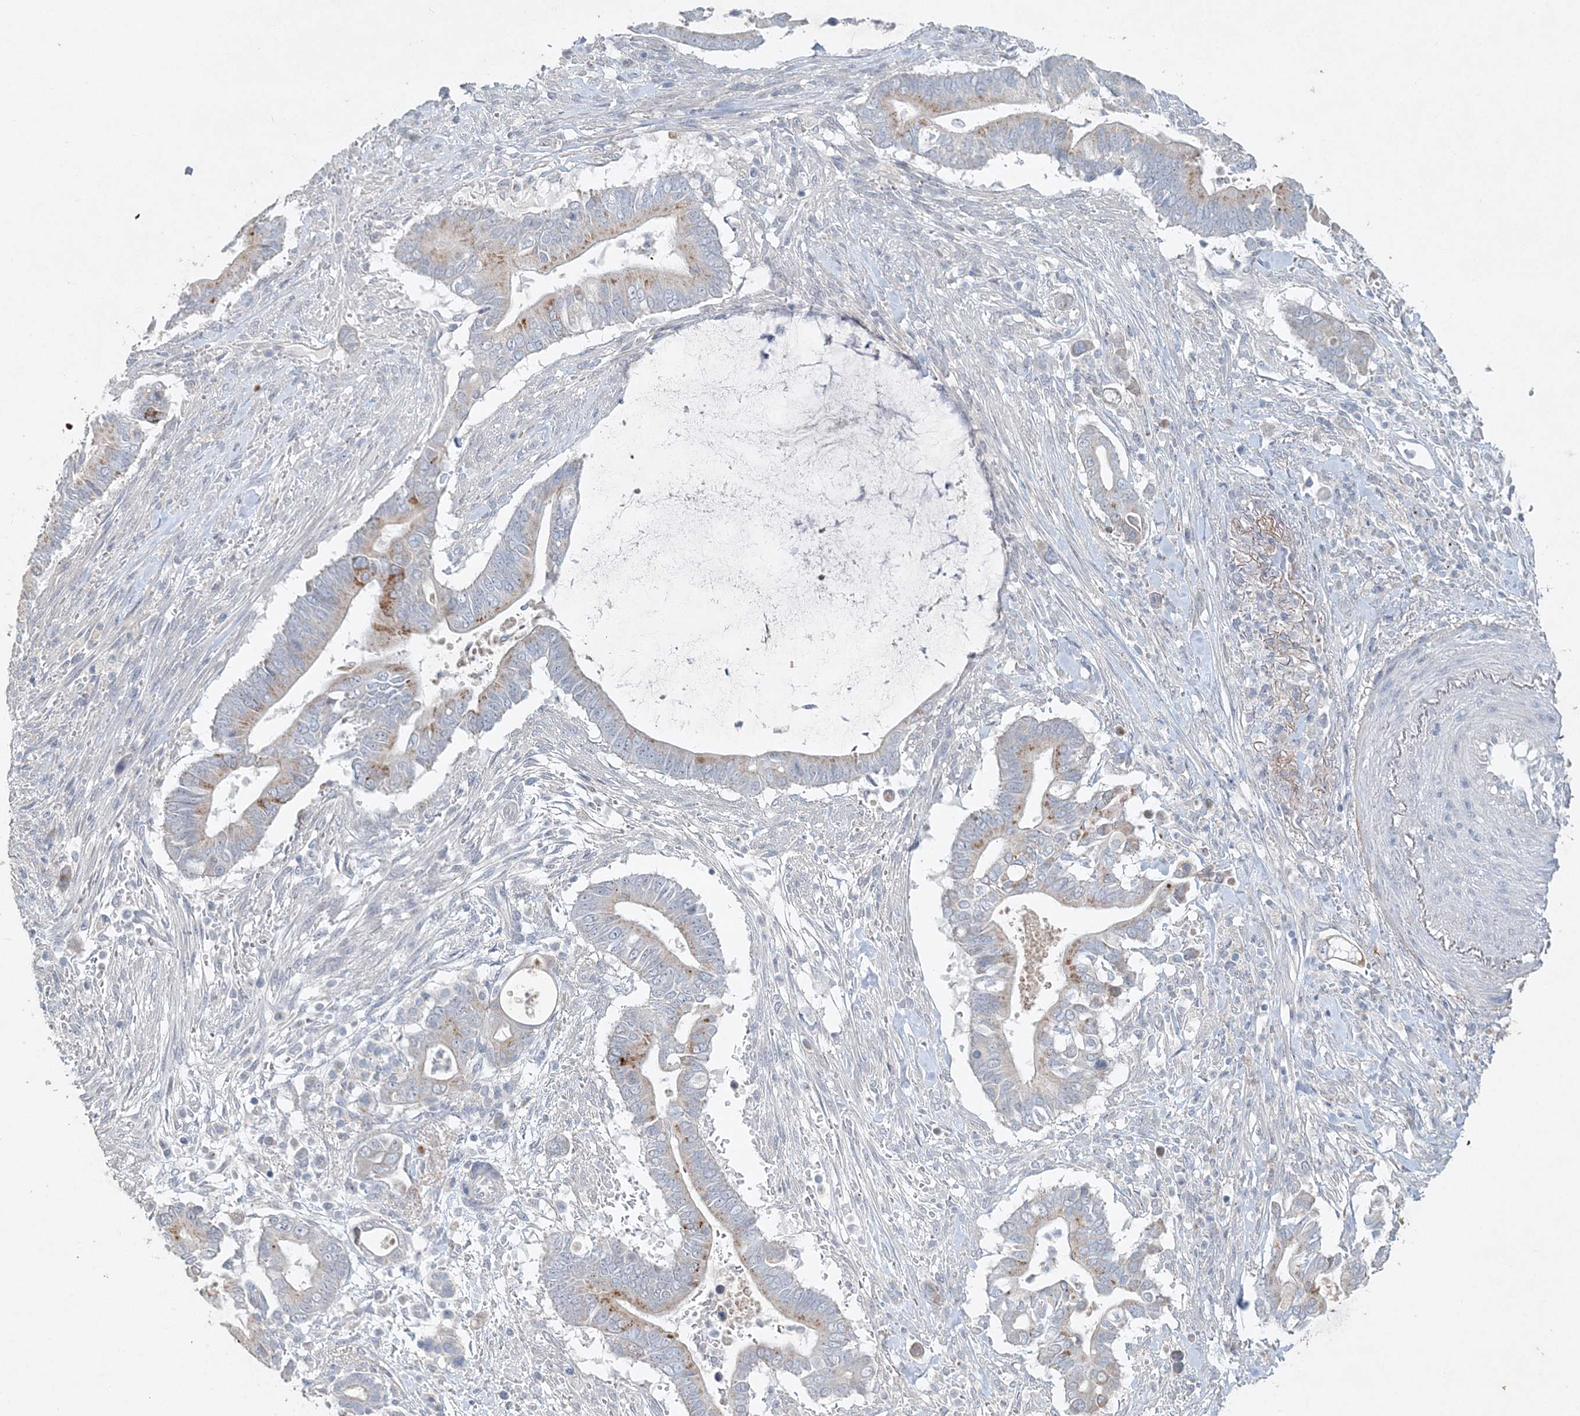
{"staining": {"intensity": "moderate", "quantity": "<25%", "location": "cytoplasmic/membranous"}, "tissue": "pancreatic cancer", "cell_type": "Tumor cells", "image_type": "cancer", "snomed": [{"axis": "morphology", "description": "Adenocarcinoma, NOS"}, {"axis": "topography", "description": "Pancreas"}], "caption": "Pancreatic cancer (adenocarcinoma) stained with IHC displays moderate cytoplasmic/membranous positivity in approximately <25% of tumor cells.", "gene": "DNAH5", "patient": {"sex": "male", "age": 68}}